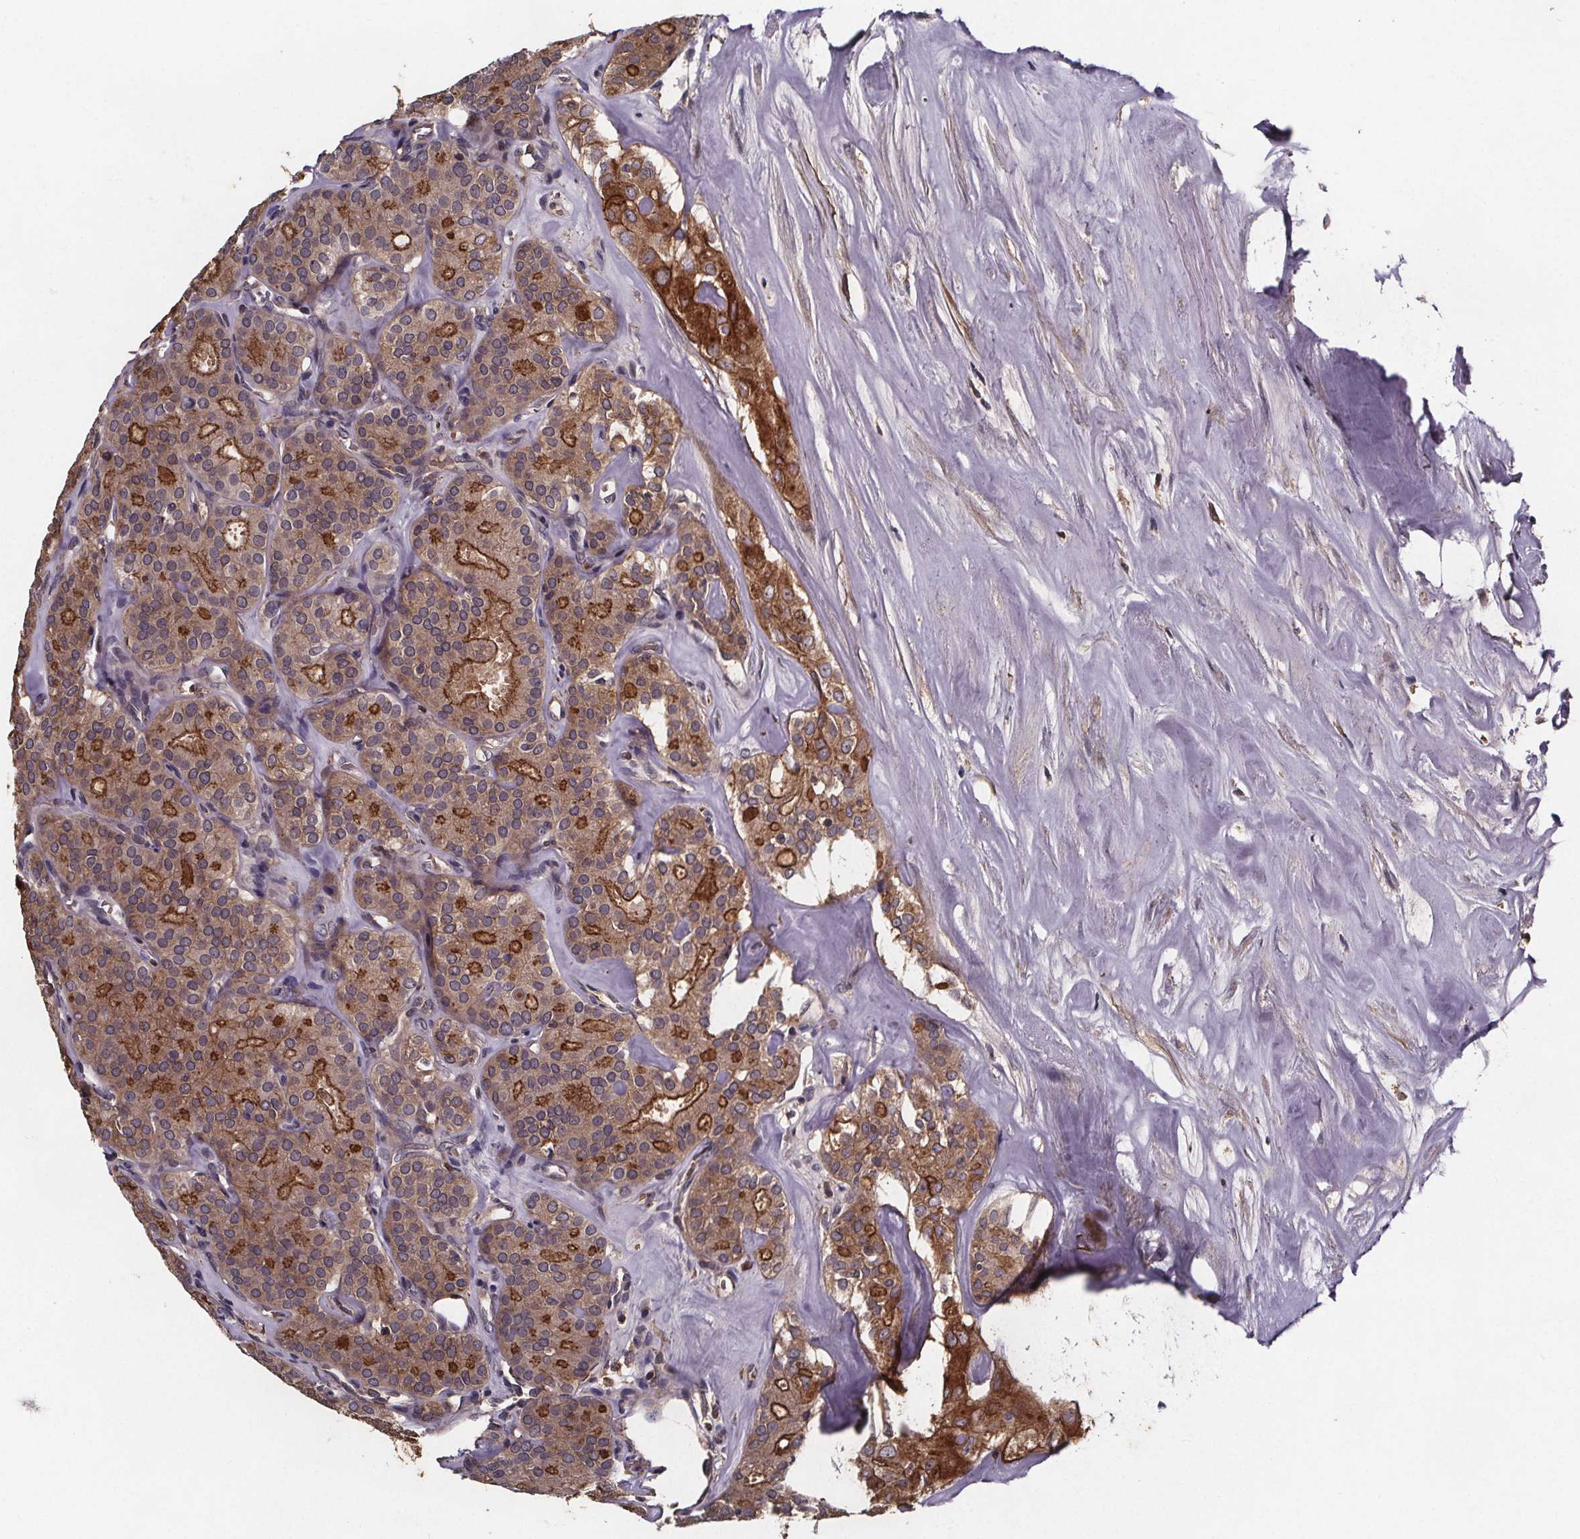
{"staining": {"intensity": "moderate", "quantity": ">75%", "location": "cytoplasmic/membranous"}, "tissue": "thyroid cancer", "cell_type": "Tumor cells", "image_type": "cancer", "snomed": [{"axis": "morphology", "description": "Follicular adenoma carcinoma, NOS"}, {"axis": "topography", "description": "Thyroid gland"}], "caption": "Protein analysis of thyroid cancer (follicular adenoma carcinoma) tissue exhibits moderate cytoplasmic/membranous expression in about >75% of tumor cells. (Stains: DAB (3,3'-diaminobenzidine) in brown, nuclei in blue, Microscopy: brightfield microscopy at high magnification).", "gene": "FASTKD3", "patient": {"sex": "male", "age": 75}}